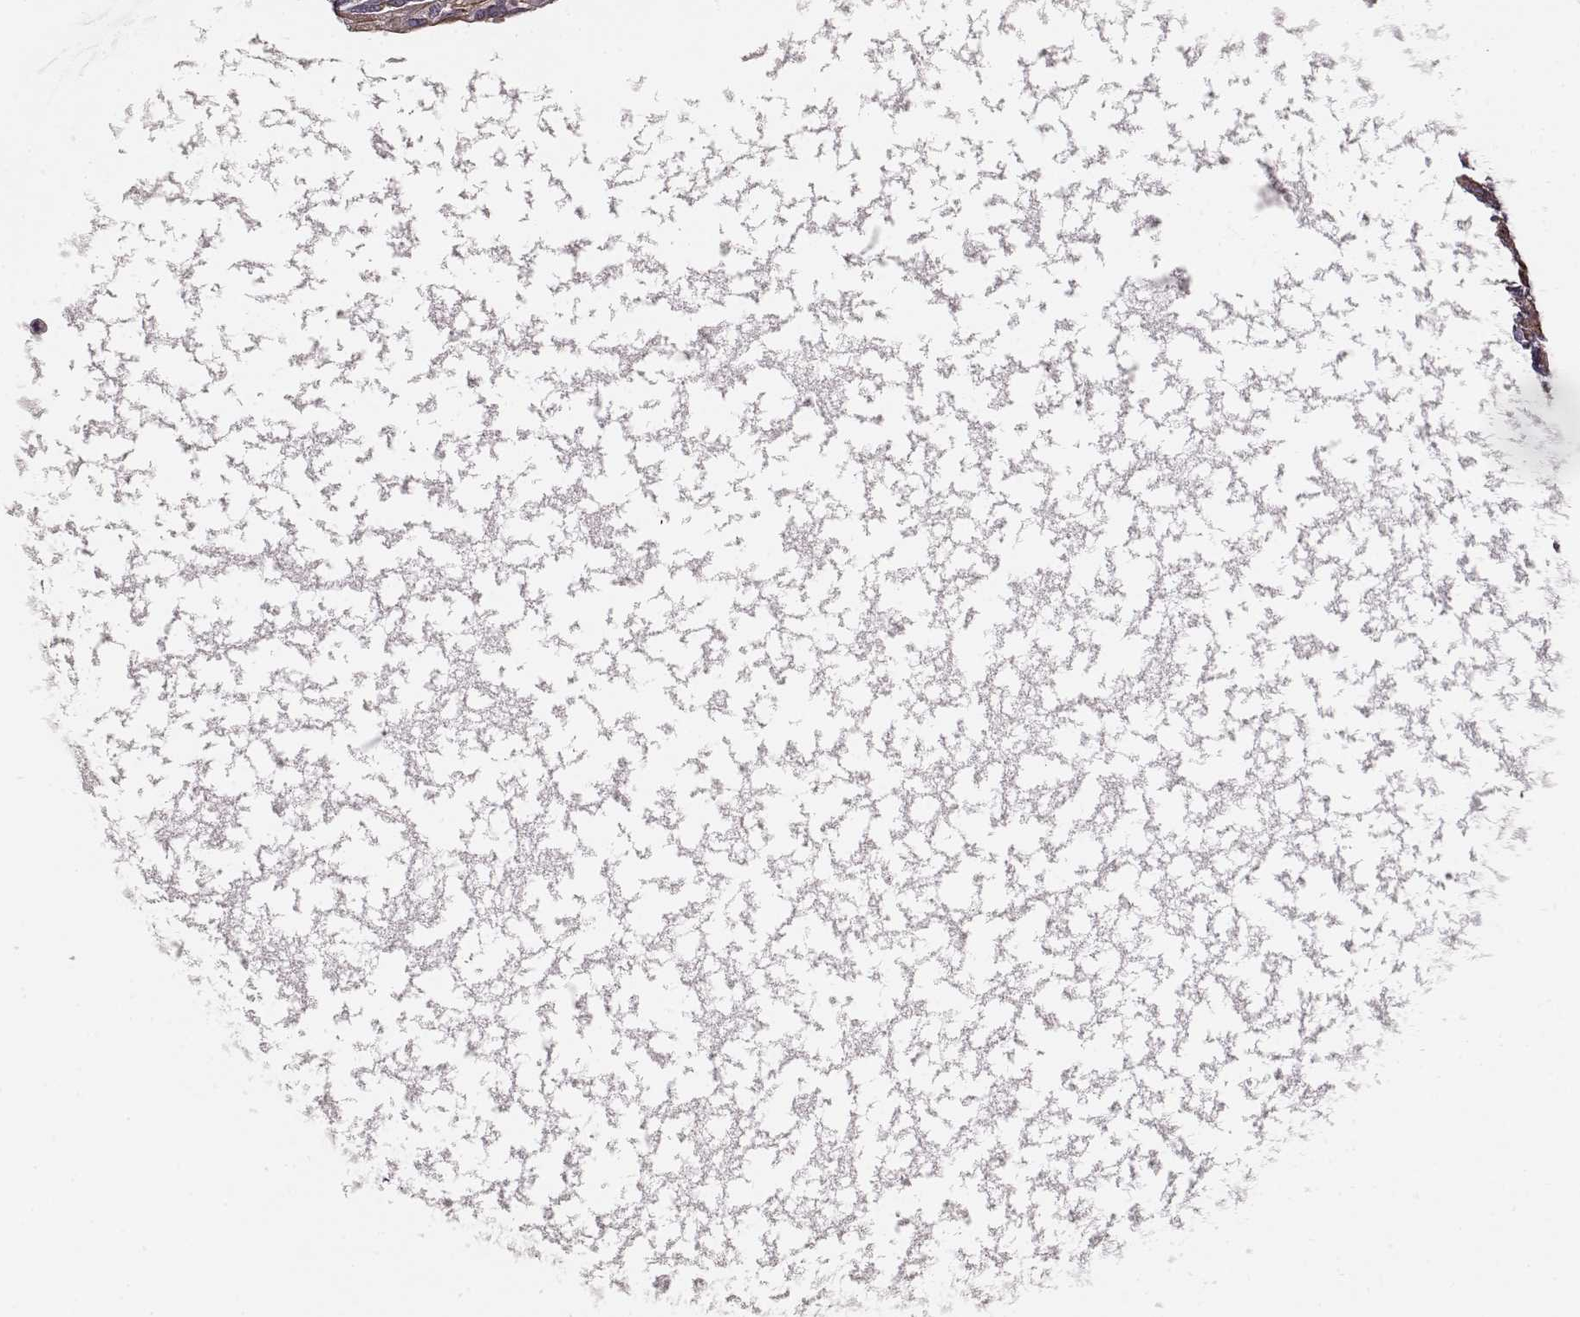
{"staining": {"intensity": "weak", "quantity": "<25%", "location": "cytoplasmic/membranous"}, "tissue": "testis cancer", "cell_type": "Tumor cells", "image_type": "cancer", "snomed": [{"axis": "morphology", "description": "Carcinoma, Embryonal, NOS"}, {"axis": "topography", "description": "Testis"}], "caption": "Immunohistochemical staining of human embryonal carcinoma (testis) shows no significant staining in tumor cells.", "gene": "MTR", "patient": {"sex": "male", "age": 26}}